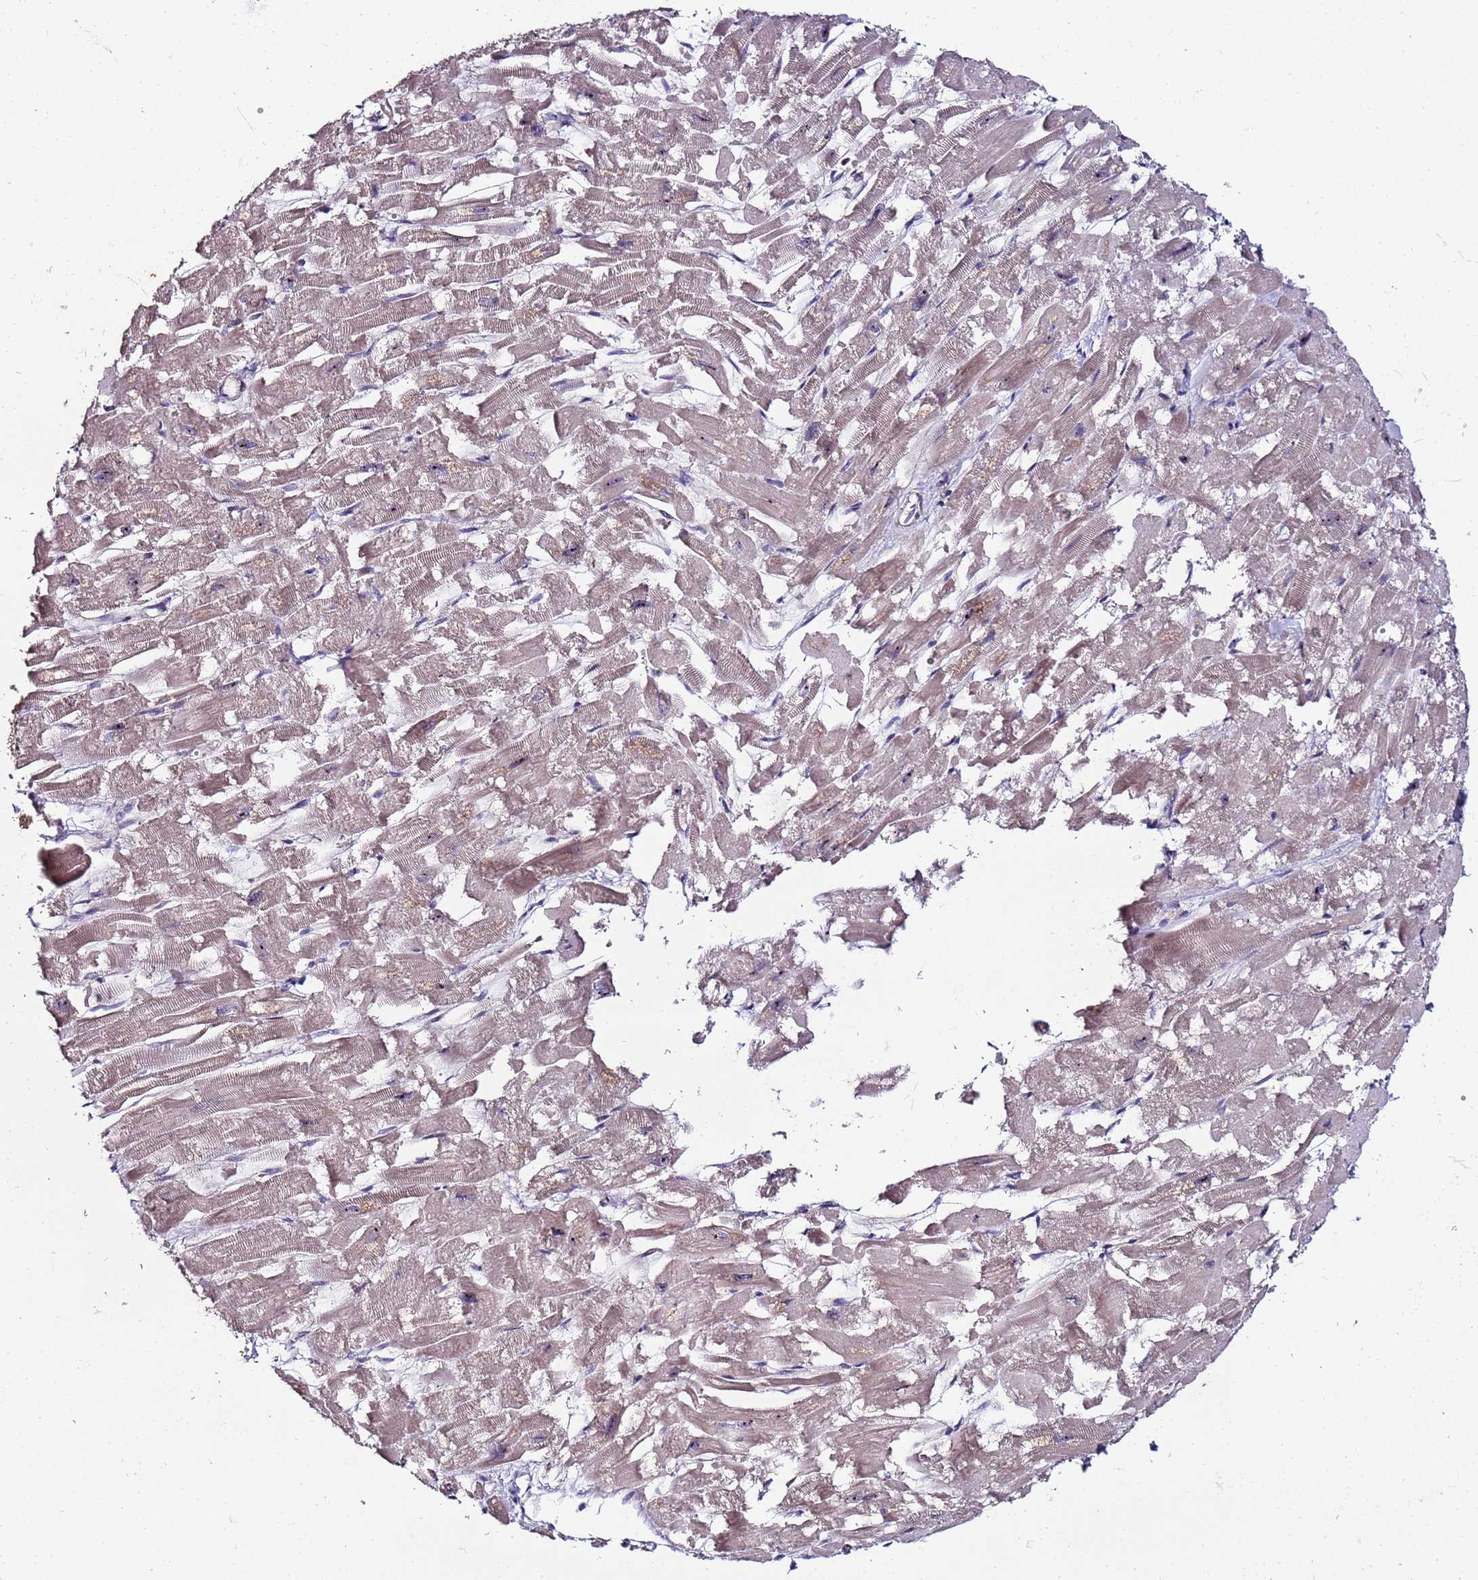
{"staining": {"intensity": "moderate", "quantity": "25%-75%", "location": "cytoplasmic/membranous,nuclear"}, "tissue": "heart muscle", "cell_type": "Cardiomyocytes", "image_type": "normal", "snomed": [{"axis": "morphology", "description": "Normal tissue, NOS"}, {"axis": "topography", "description": "Heart"}], "caption": "DAB (3,3'-diaminobenzidine) immunohistochemical staining of normal human heart muscle demonstrates moderate cytoplasmic/membranous,nuclear protein positivity in approximately 25%-75% of cardiomyocytes. (brown staining indicates protein expression, while blue staining denotes nuclei).", "gene": "KRI1", "patient": {"sex": "male", "age": 54}}